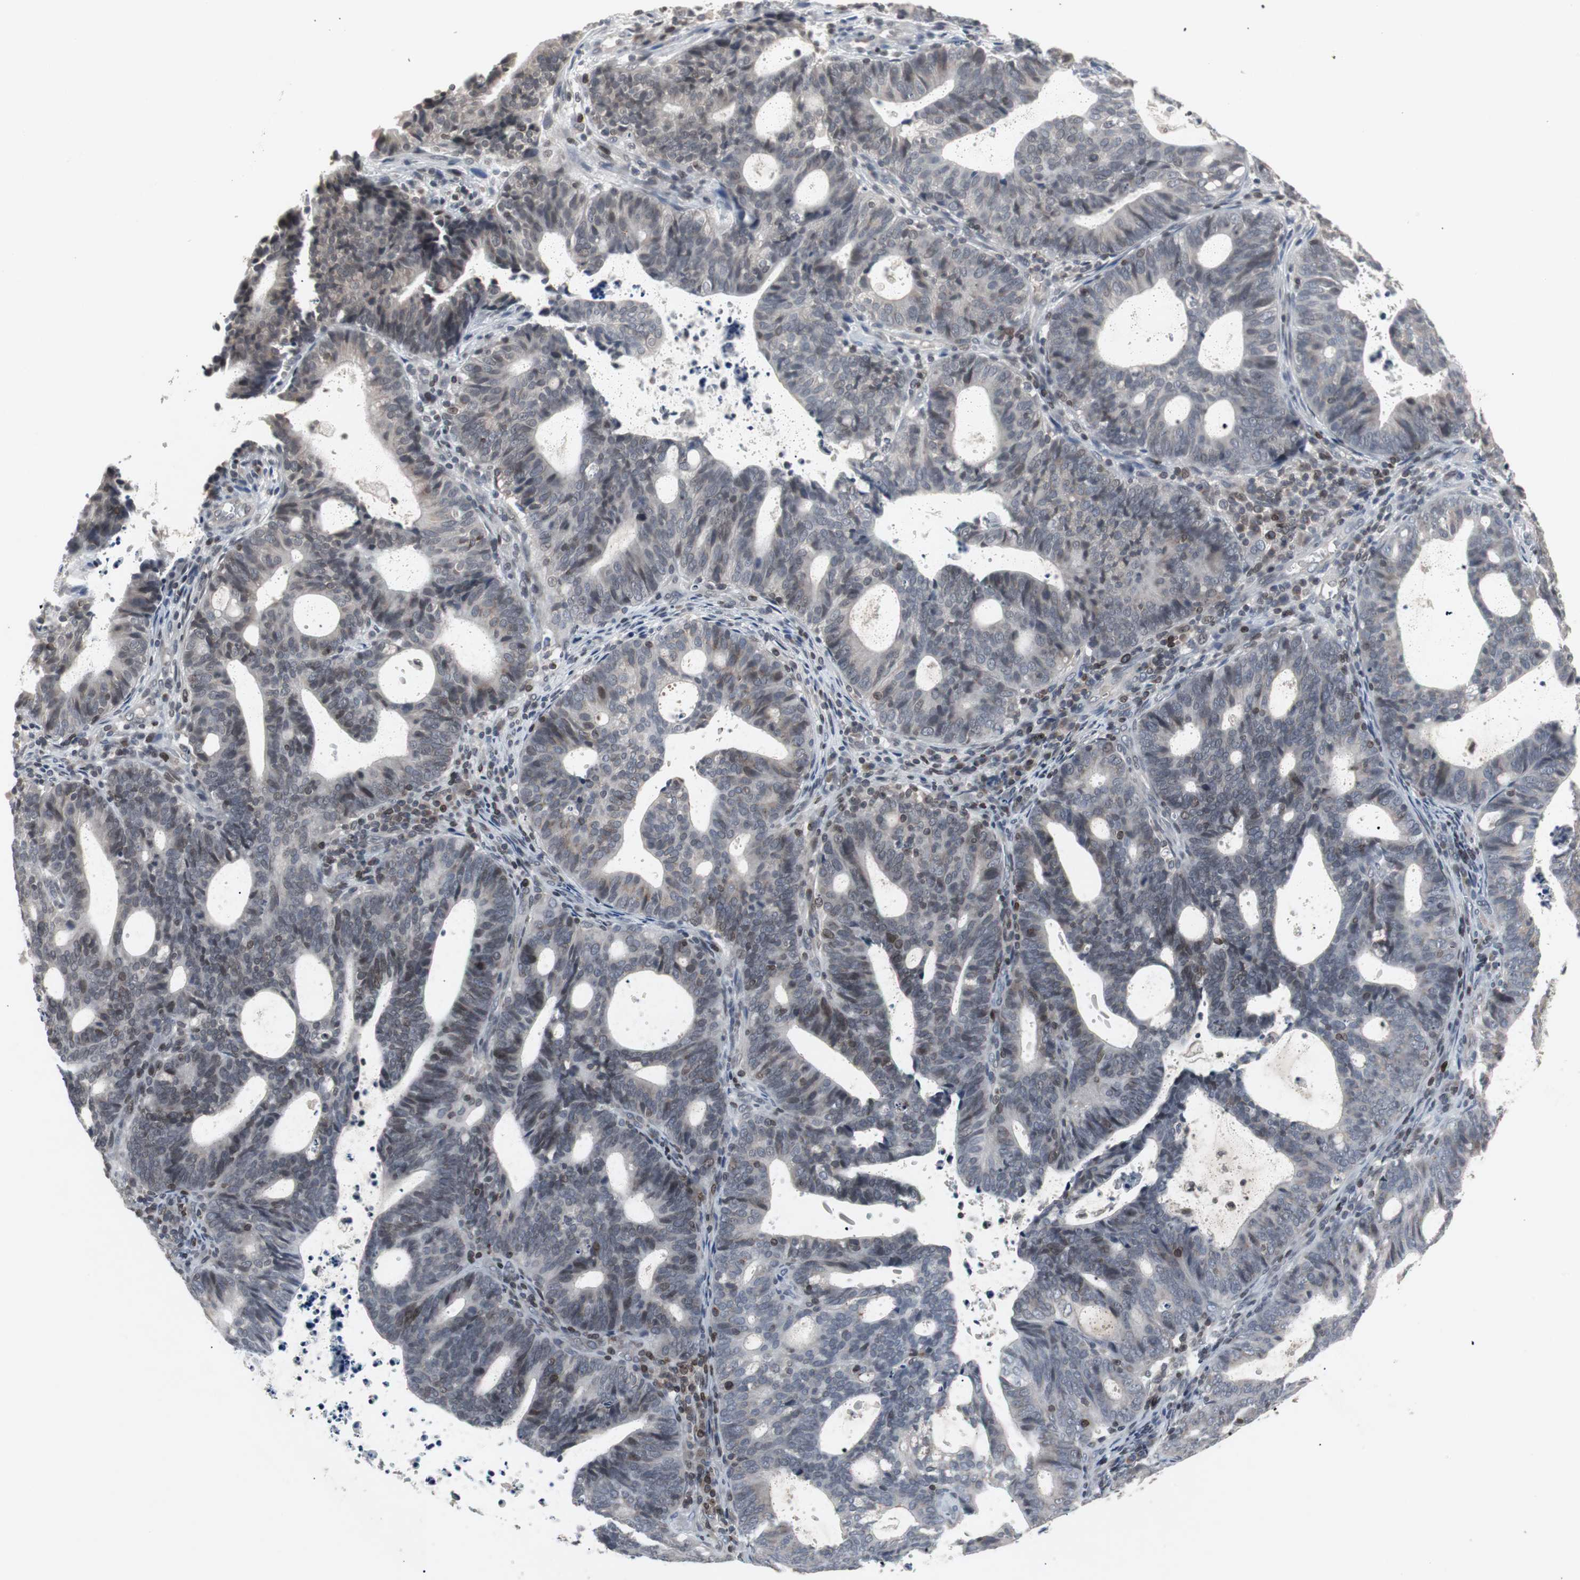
{"staining": {"intensity": "weak", "quantity": "25%-75%", "location": "cytoplasmic/membranous"}, "tissue": "endometrial cancer", "cell_type": "Tumor cells", "image_type": "cancer", "snomed": [{"axis": "morphology", "description": "Adenocarcinoma, NOS"}, {"axis": "topography", "description": "Uterus"}], "caption": "The photomicrograph exhibits immunohistochemical staining of endometrial cancer (adenocarcinoma). There is weak cytoplasmic/membranous positivity is seen in about 25%-75% of tumor cells.", "gene": "ZNF396", "patient": {"sex": "female", "age": 83}}